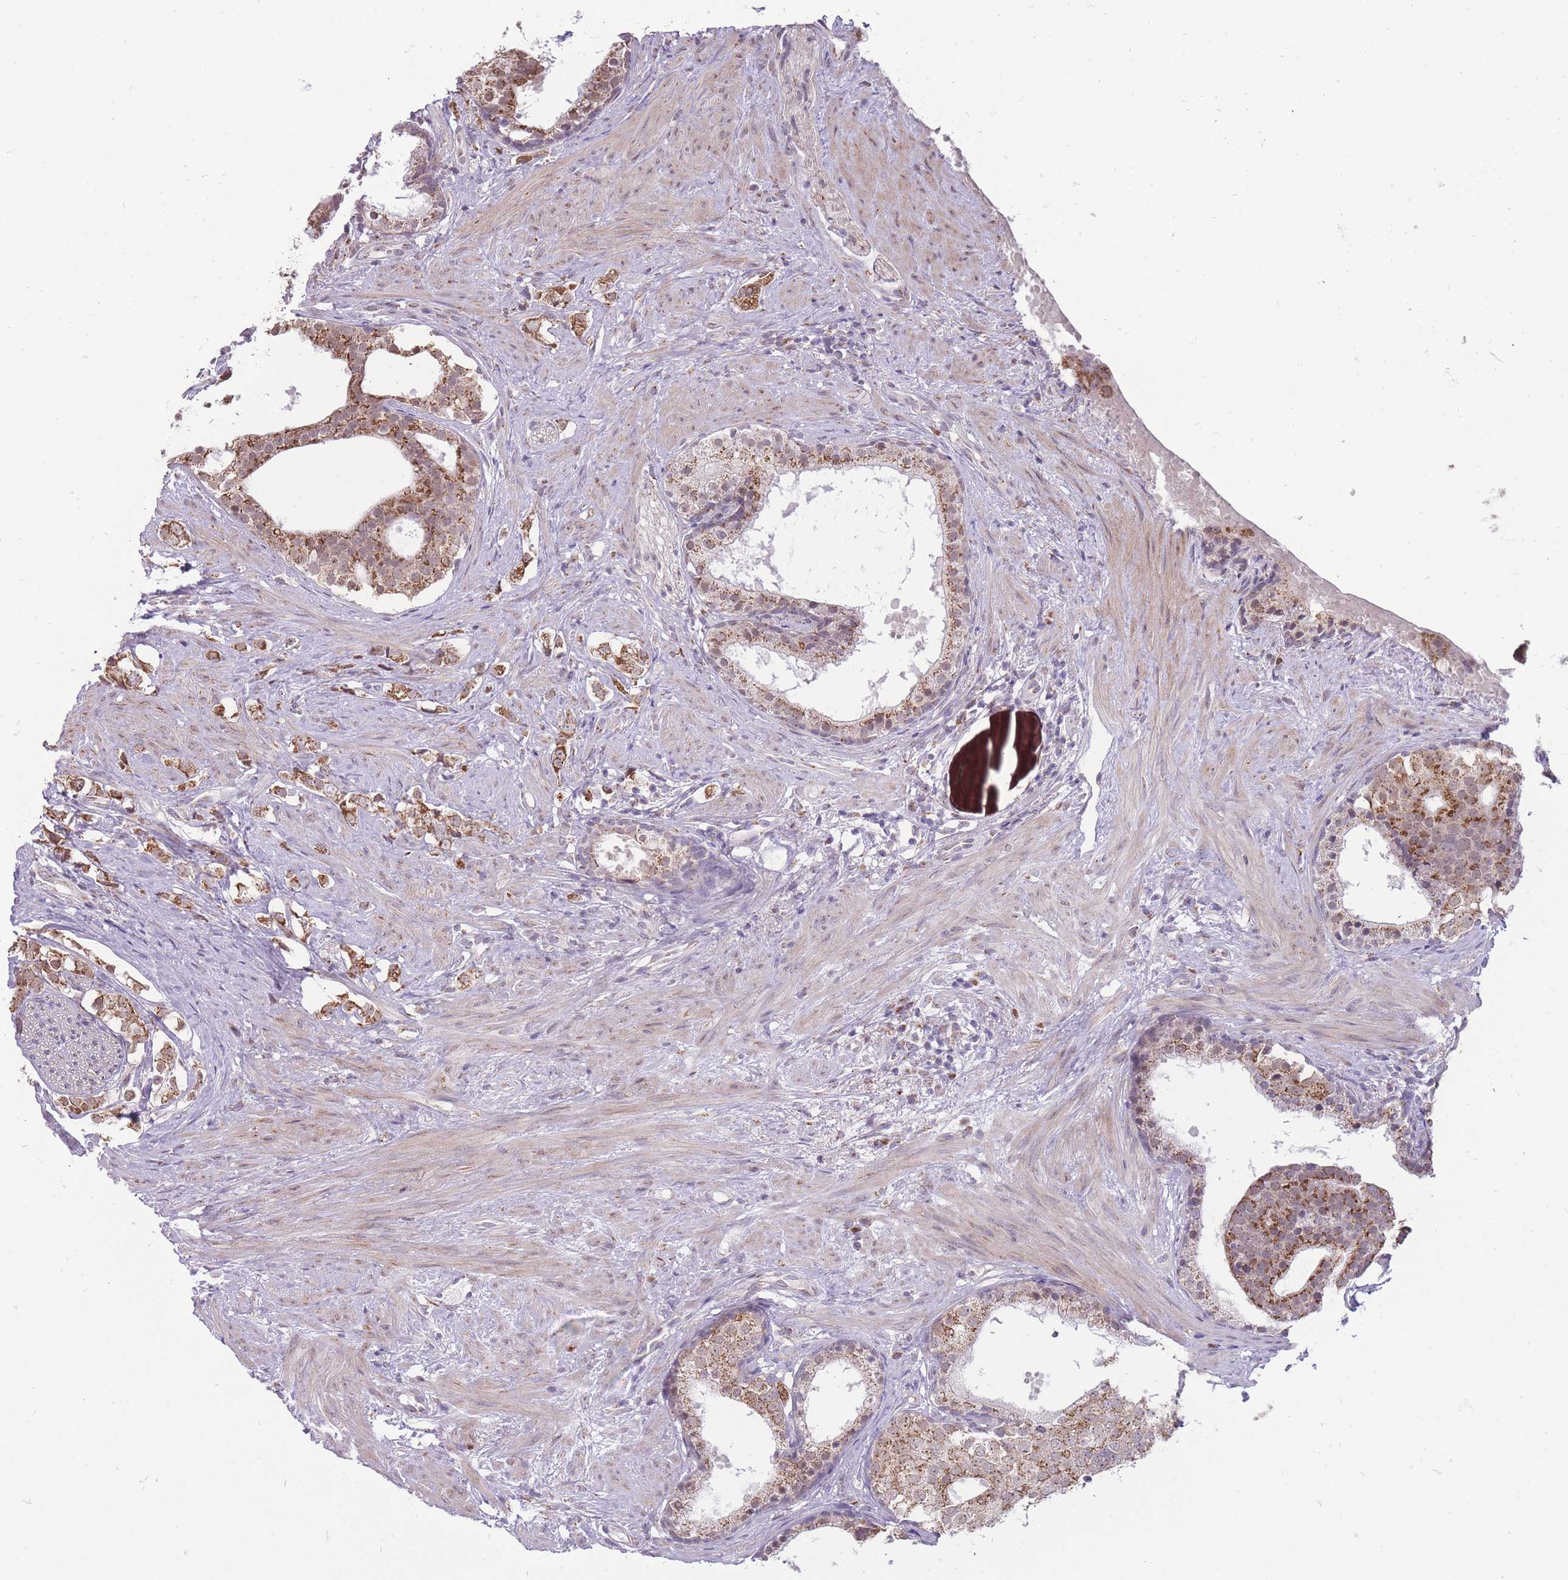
{"staining": {"intensity": "moderate", "quantity": ">75%", "location": "cytoplasmic/membranous"}, "tissue": "prostate cancer", "cell_type": "Tumor cells", "image_type": "cancer", "snomed": [{"axis": "morphology", "description": "Adenocarcinoma, High grade"}, {"axis": "topography", "description": "Prostate"}], "caption": "Immunohistochemistry (IHC) of high-grade adenocarcinoma (prostate) displays medium levels of moderate cytoplasmic/membranous staining in approximately >75% of tumor cells. The protein is shown in brown color, while the nuclei are stained blue.", "gene": "NELL1", "patient": {"sex": "male", "age": 49}}